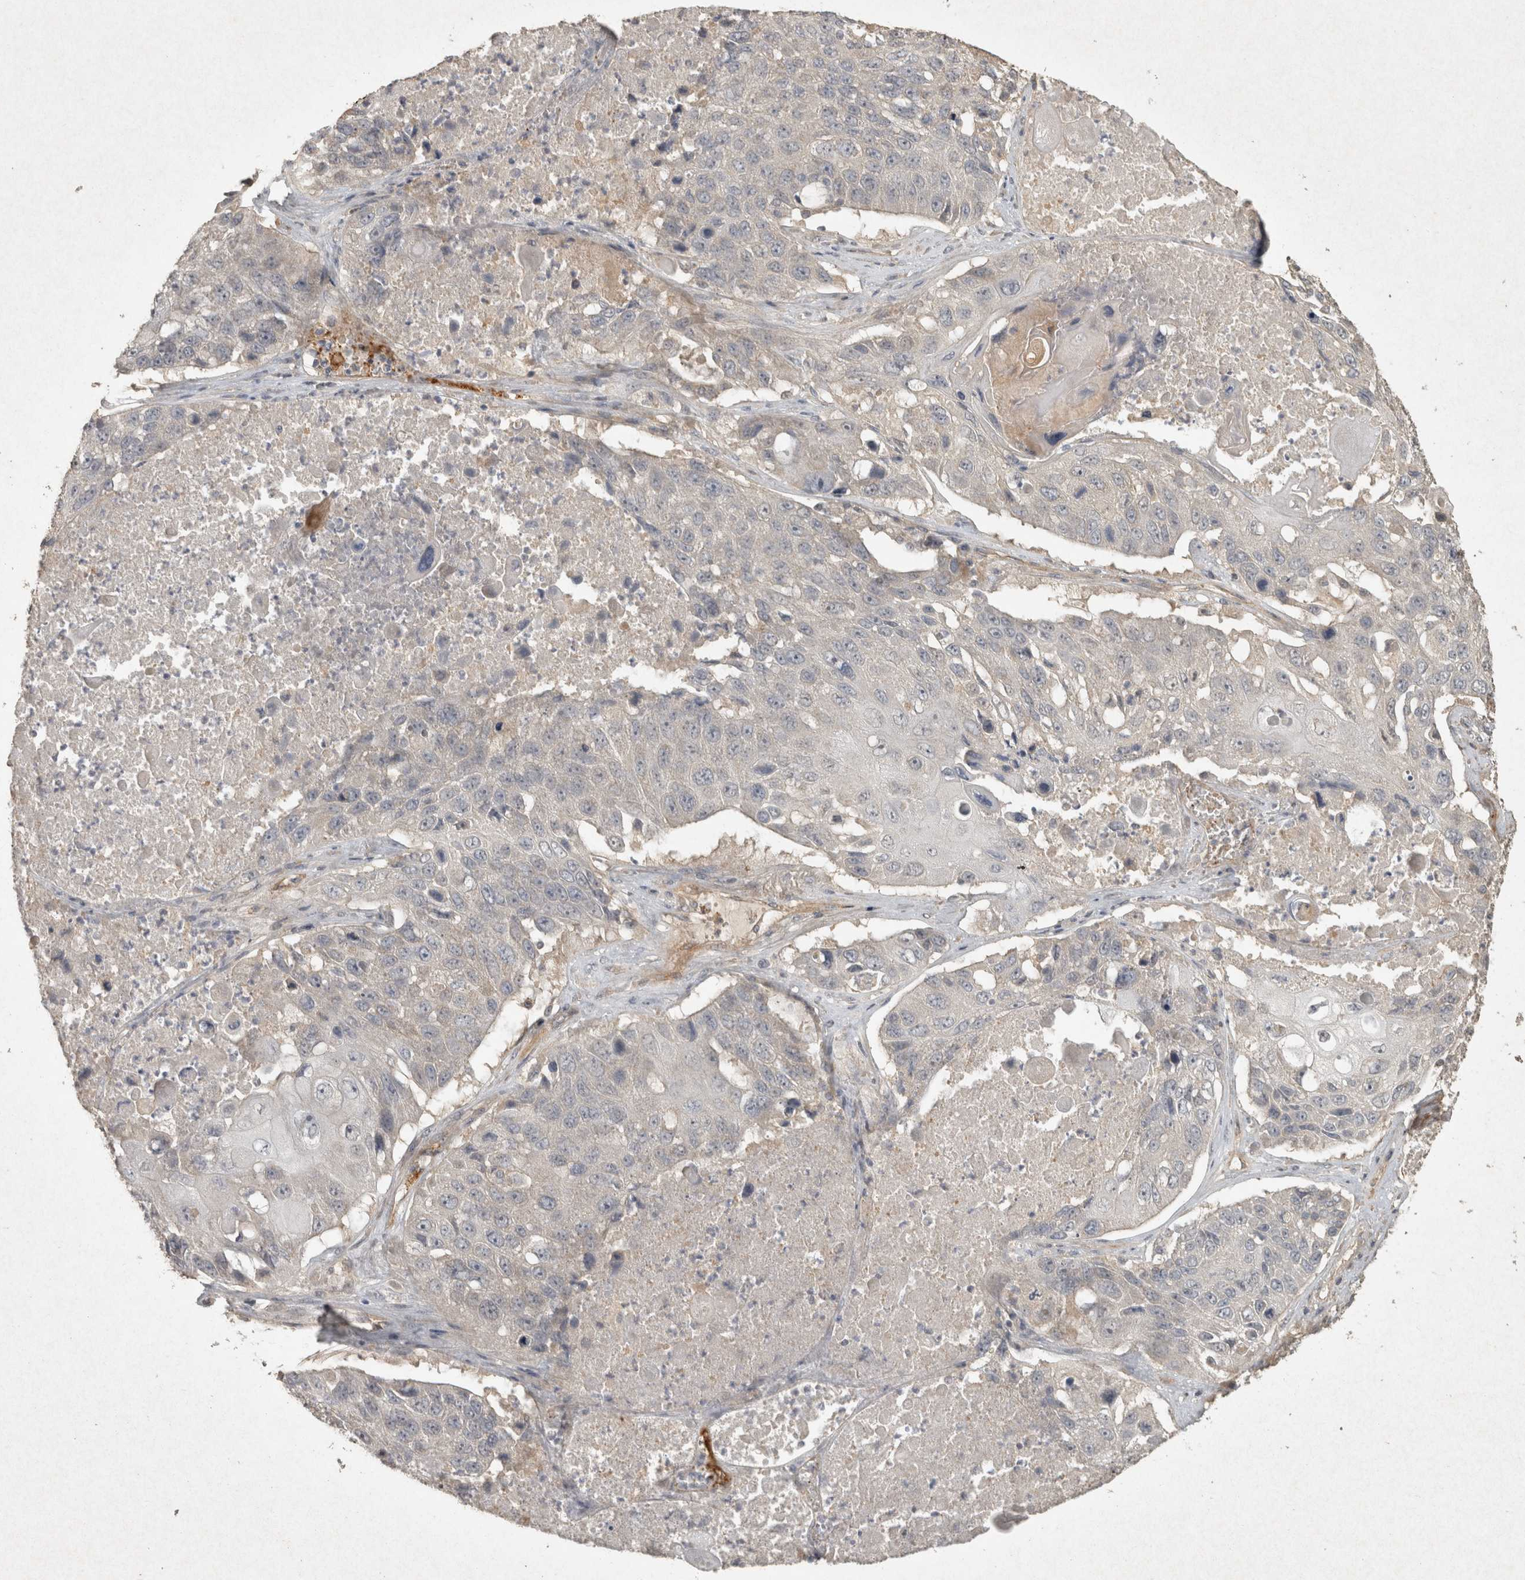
{"staining": {"intensity": "negative", "quantity": "none", "location": "none"}, "tissue": "lung cancer", "cell_type": "Tumor cells", "image_type": "cancer", "snomed": [{"axis": "morphology", "description": "Squamous cell carcinoma, NOS"}, {"axis": "topography", "description": "Lung"}], "caption": "A high-resolution histopathology image shows immunohistochemistry (IHC) staining of squamous cell carcinoma (lung), which exhibits no significant positivity in tumor cells.", "gene": "OSTN", "patient": {"sex": "male", "age": 61}}